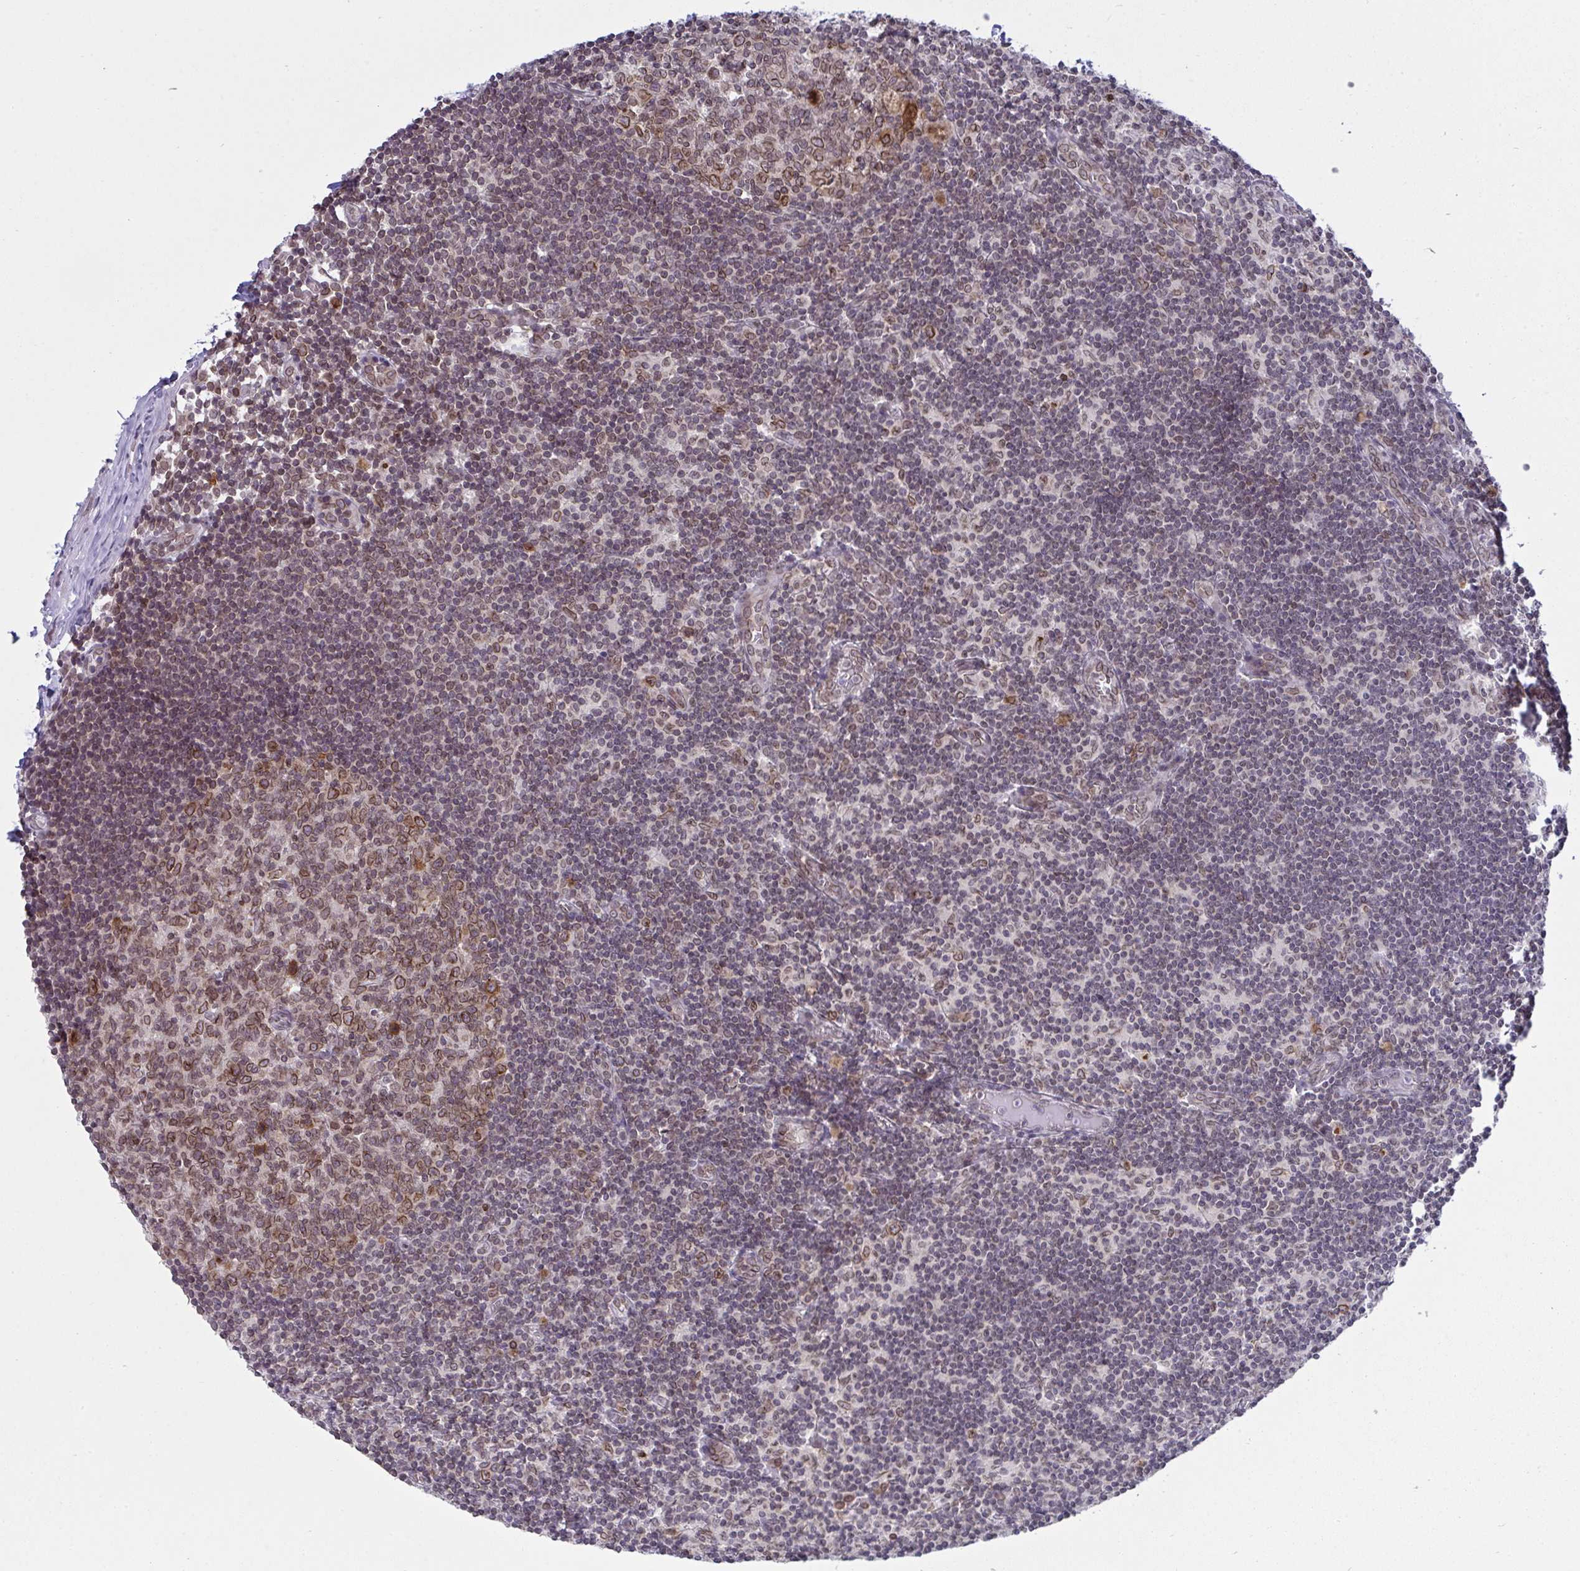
{"staining": {"intensity": "moderate", "quantity": ">75%", "location": "cytoplasmic/membranous,nuclear"}, "tissue": "lymph node", "cell_type": "Germinal center cells", "image_type": "normal", "snomed": [{"axis": "morphology", "description": "Normal tissue, NOS"}, {"axis": "topography", "description": "Lymph node"}], "caption": "Immunohistochemistry staining of benign lymph node, which reveals medium levels of moderate cytoplasmic/membranous,nuclear staining in about >75% of germinal center cells indicating moderate cytoplasmic/membranous,nuclear protein expression. The staining was performed using DAB (brown) for protein detection and nuclei were counterstained in hematoxylin (blue).", "gene": "RANBP2", "patient": {"sex": "female", "age": 31}}